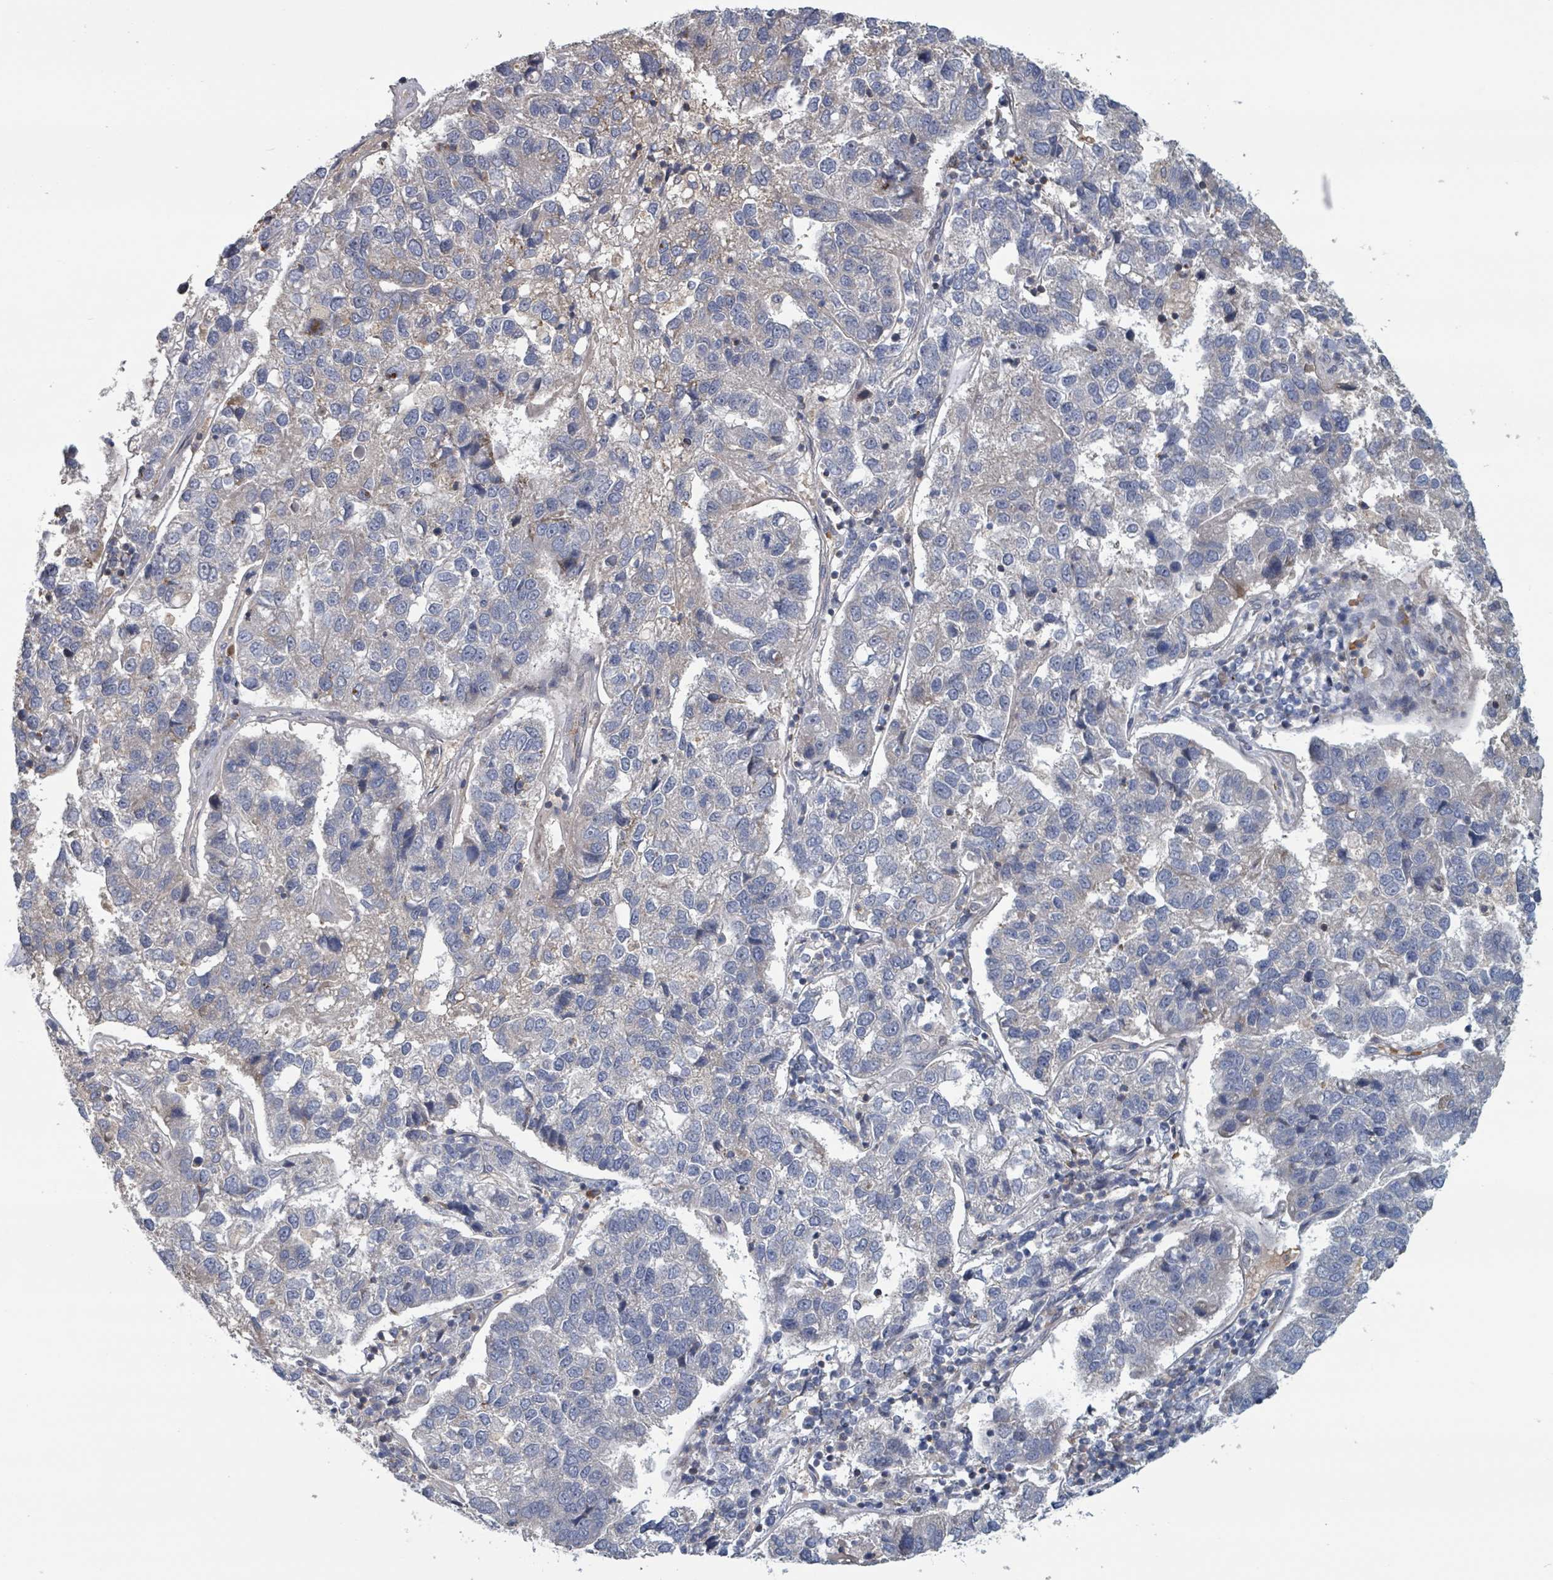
{"staining": {"intensity": "weak", "quantity": "<25%", "location": "cytoplasmic/membranous"}, "tissue": "pancreatic cancer", "cell_type": "Tumor cells", "image_type": "cancer", "snomed": [{"axis": "morphology", "description": "Adenocarcinoma, NOS"}, {"axis": "topography", "description": "Pancreas"}], "caption": "This photomicrograph is of pancreatic cancer stained with immunohistochemistry to label a protein in brown with the nuclei are counter-stained blue. There is no positivity in tumor cells.", "gene": "HIVEP1", "patient": {"sex": "female", "age": 61}}